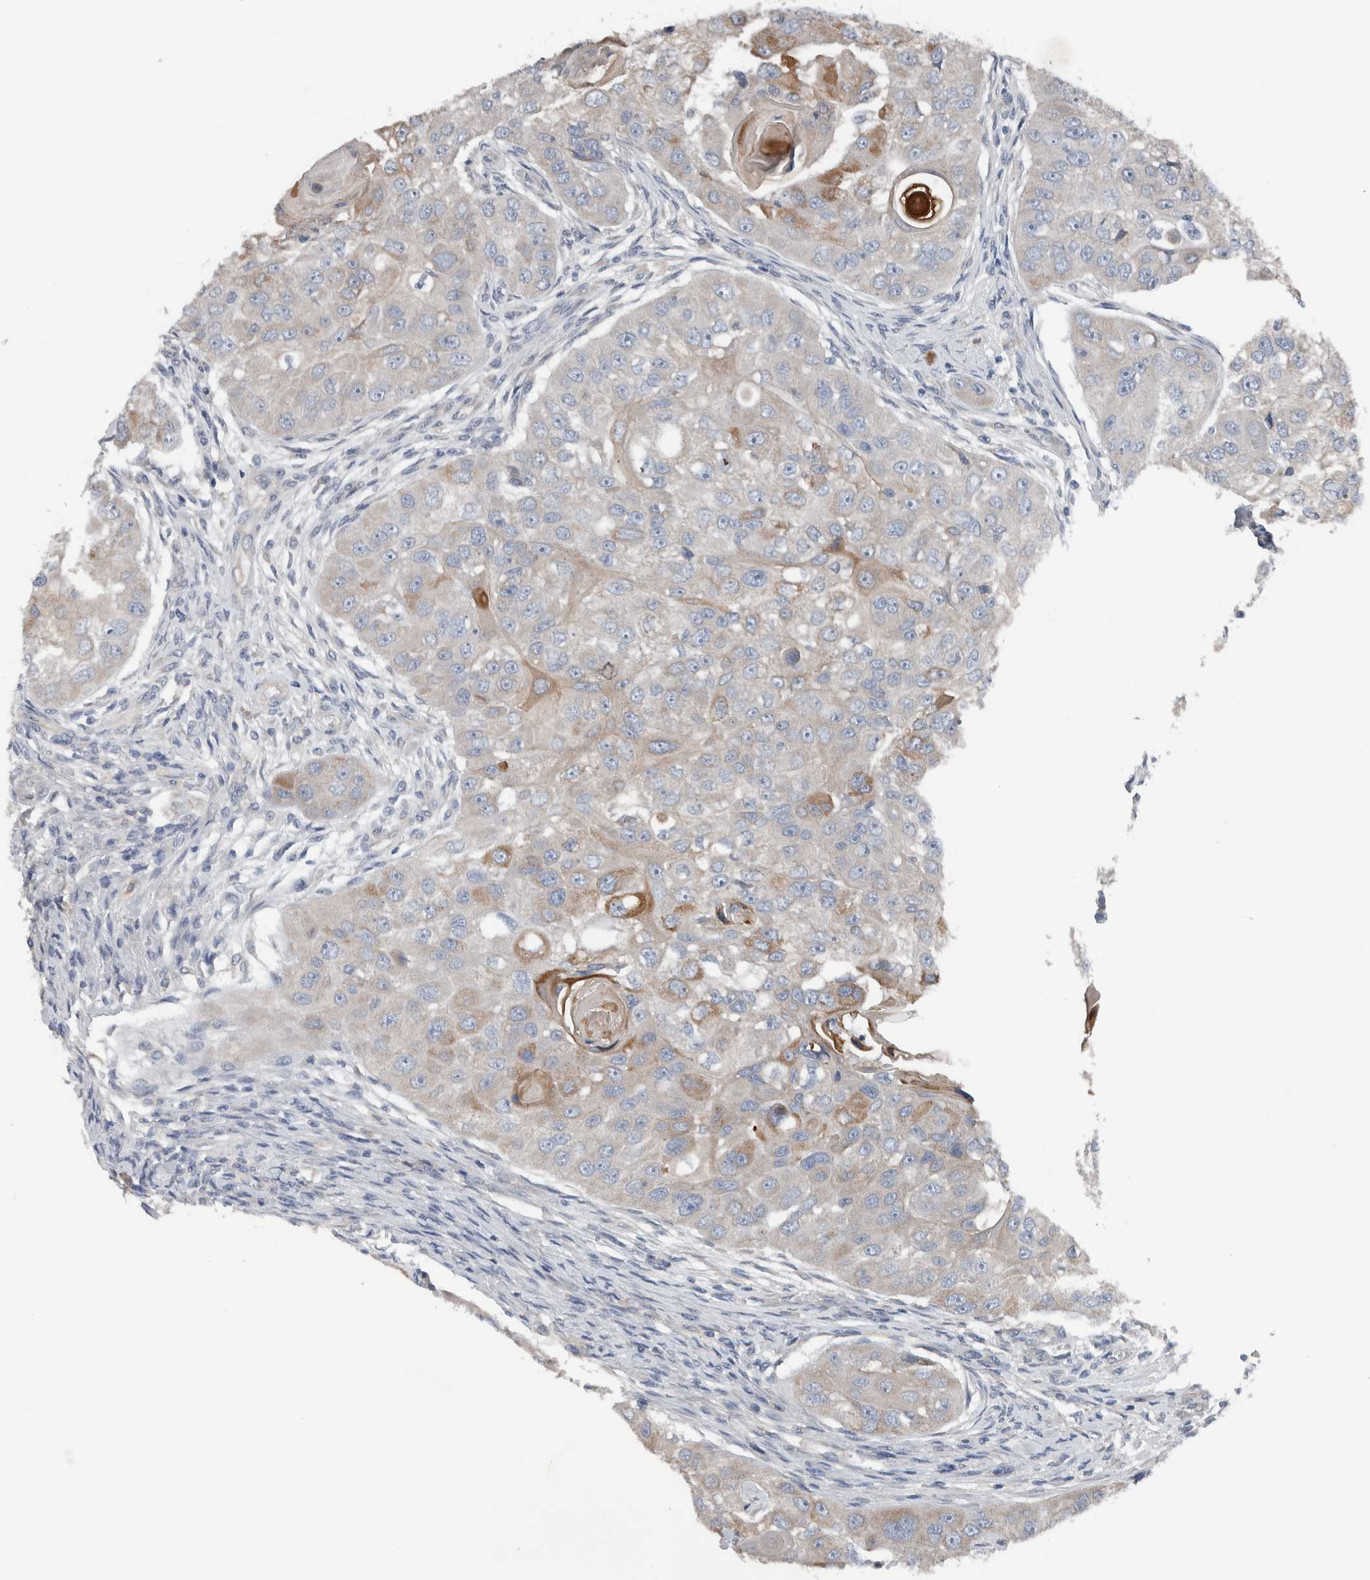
{"staining": {"intensity": "moderate", "quantity": "<25%", "location": "cytoplasmic/membranous"}, "tissue": "head and neck cancer", "cell_type": "Tumor cells", "image_type": "cancer", "snomed": [{"axis": "morphology", "description": "Normal tissue, NOS"}, {"axis": "morphology", "description": "Squamous cell carcinoma, NOS"}, {"axis": "topography", "description": "Skeletal muscle"}, {"axis": "topography", "description": "Head-Neck"}], "caption": "Tumor cells reveal moderate cytoplasmic/membranous staining in about <25% of cells in squamous cell carcinoma (head and neck).", "gene": "CRNN", "patient": {"sex": "male", "age": 51}}